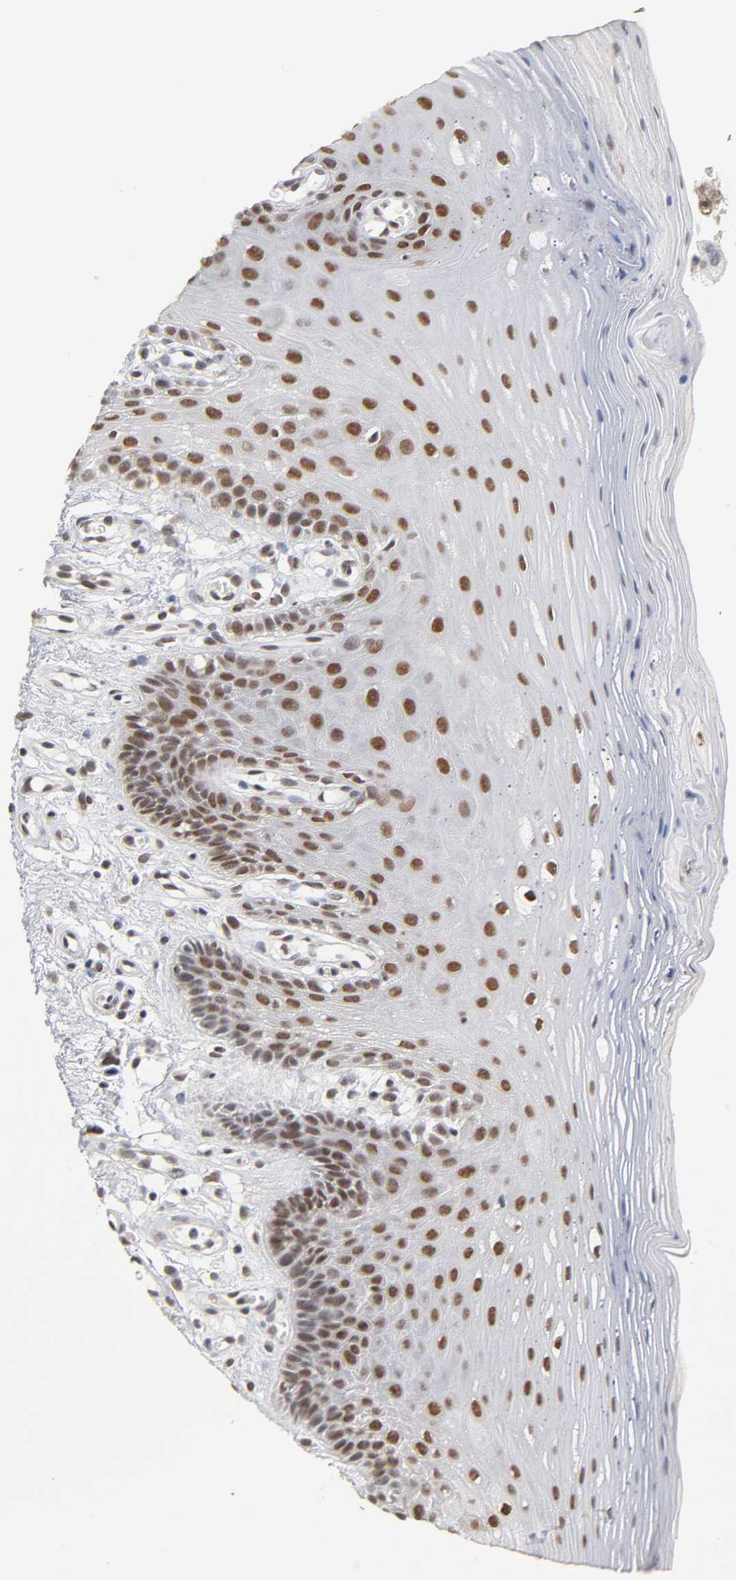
{"staining": {"intensity": "moderate", "quantity": ">75%", "location": "nuclear"}, "tissue": "oral mucosa", "cell_type": "Squamous epithelial cells", "image_type": "normal", "snomed": [{"axis": "morphology", "description": "Normal tissue, NOS"}, {"axis": "morphology", "description": "Squamous cell carcinoma, NOS"}, {"axis": "topography", "description": "Skeletal muscle"}, {"axis": "topography", "description": "Oral tissue"}, {"axis": "topography", "description": "Head-Neck"}], "caption": "Squamous epithelial cells display medium levels of moderate nuclear staining in approximately >75% of cells in normal human oral mucosa. (Brightfield microscopy of DAB IHC at high magnification).", "gene": "TRIM33", "patient": {"sex": "male", "age": 71}}